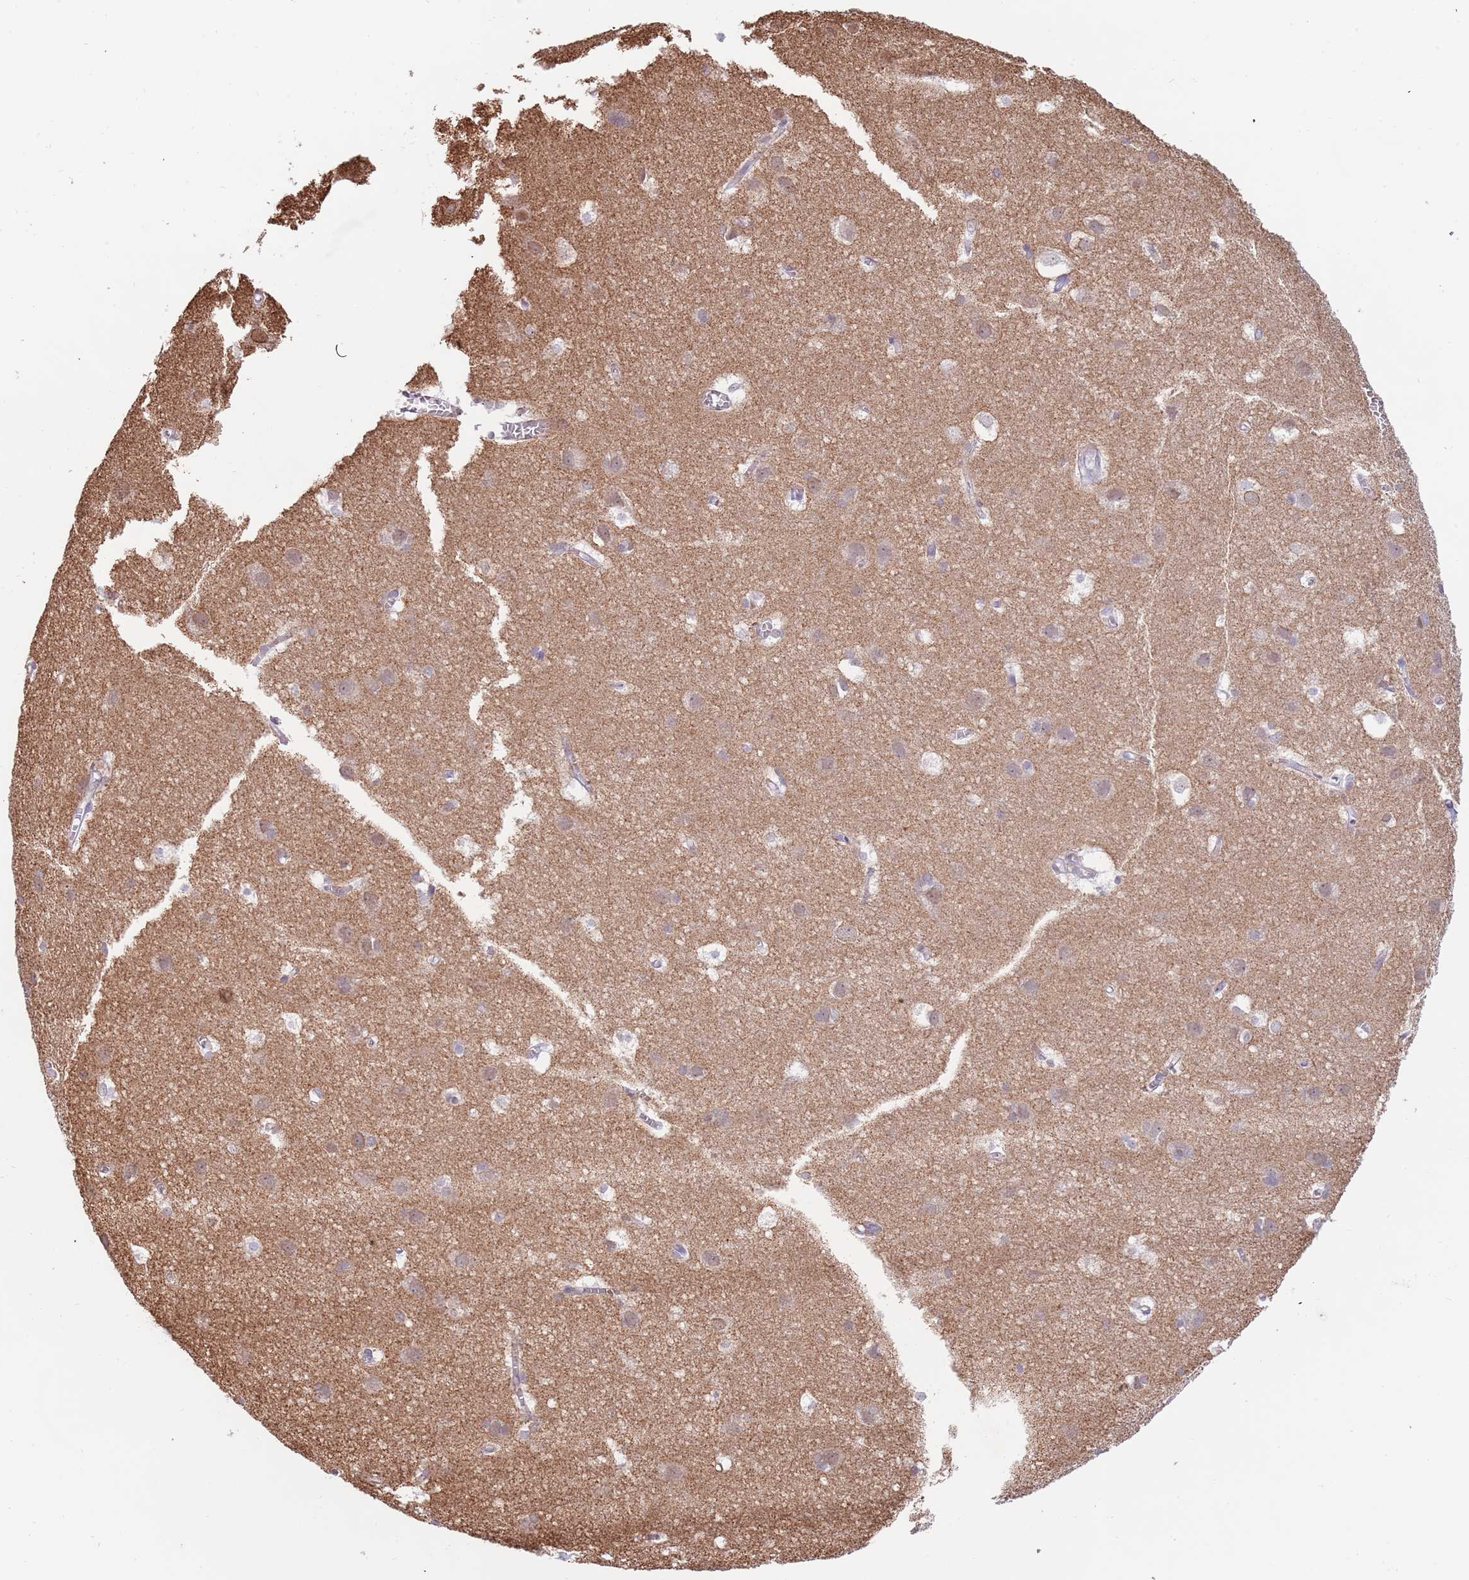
{"staining": {"intensity": "negative", "quantity": "none", "location": "none"}, "tissue": "cerebral cortex", "cell_type": "Endothelial cells", "image_type": "normal", "snomed": [{"axis": "morphology", "description": "Normal tissue, NOS"}, {"axis": "topography", "description": "Cerebral cortex"}], "caption": "High magnification brightfield microscopy of unremarkable cerebral cortex stained with DAB (brown) and counterstained with hematoxylin (blue): endothelial cells show no significant staining. (DAB (3,3'-diaminobenzidine) immunohistochemistry (IHC) visualized using brightfield microscopy, high magnification).", "gene": "KLHDC2", "patient": {"sex": "male", "age": 54}}